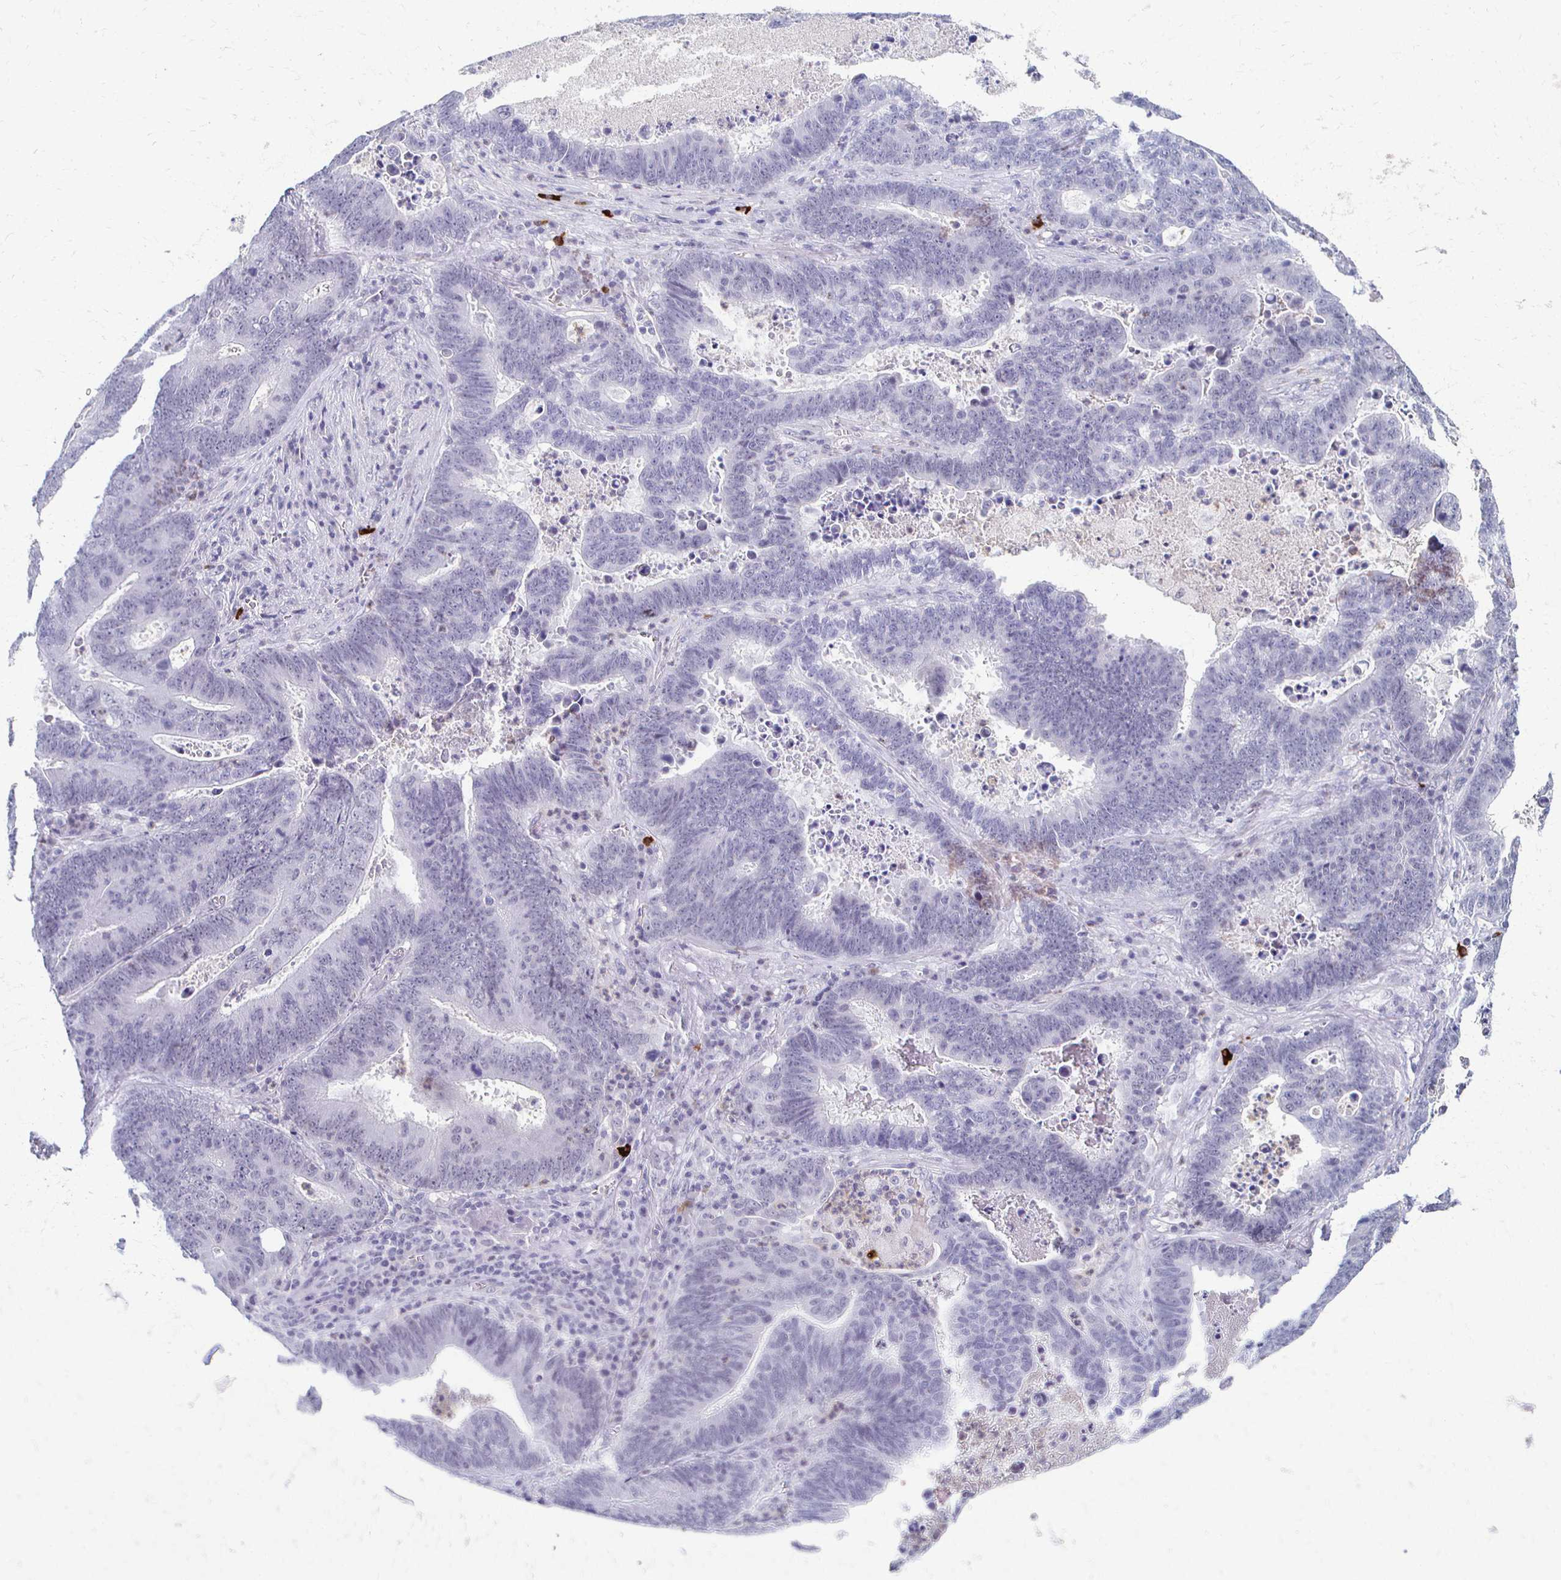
{"staining": {"intensity": "negative", "quantity": "none", "location": "none"}, "tissue": "lung cancer", "cell_type": "Tumor cells", "image_type": "cancer", "snomed": [{"axis": "morphology", "description": "Aneuploidy"}, {"axis": "morphology", "description": "Adenocarcinoma, NOS"}, {"axis": "morphology", "description": "Adenocarcinoma primary or metastatic"}, {"axis": "topography", "description": "Lung"}], "caption": "IHC photomicrograph of neoplastic tissue: lung cancer stained with DAB reveals no significant protein staining in tumor cells.", "gene": "CXCR2", "patient": {"sex": "female", "age": 75}}